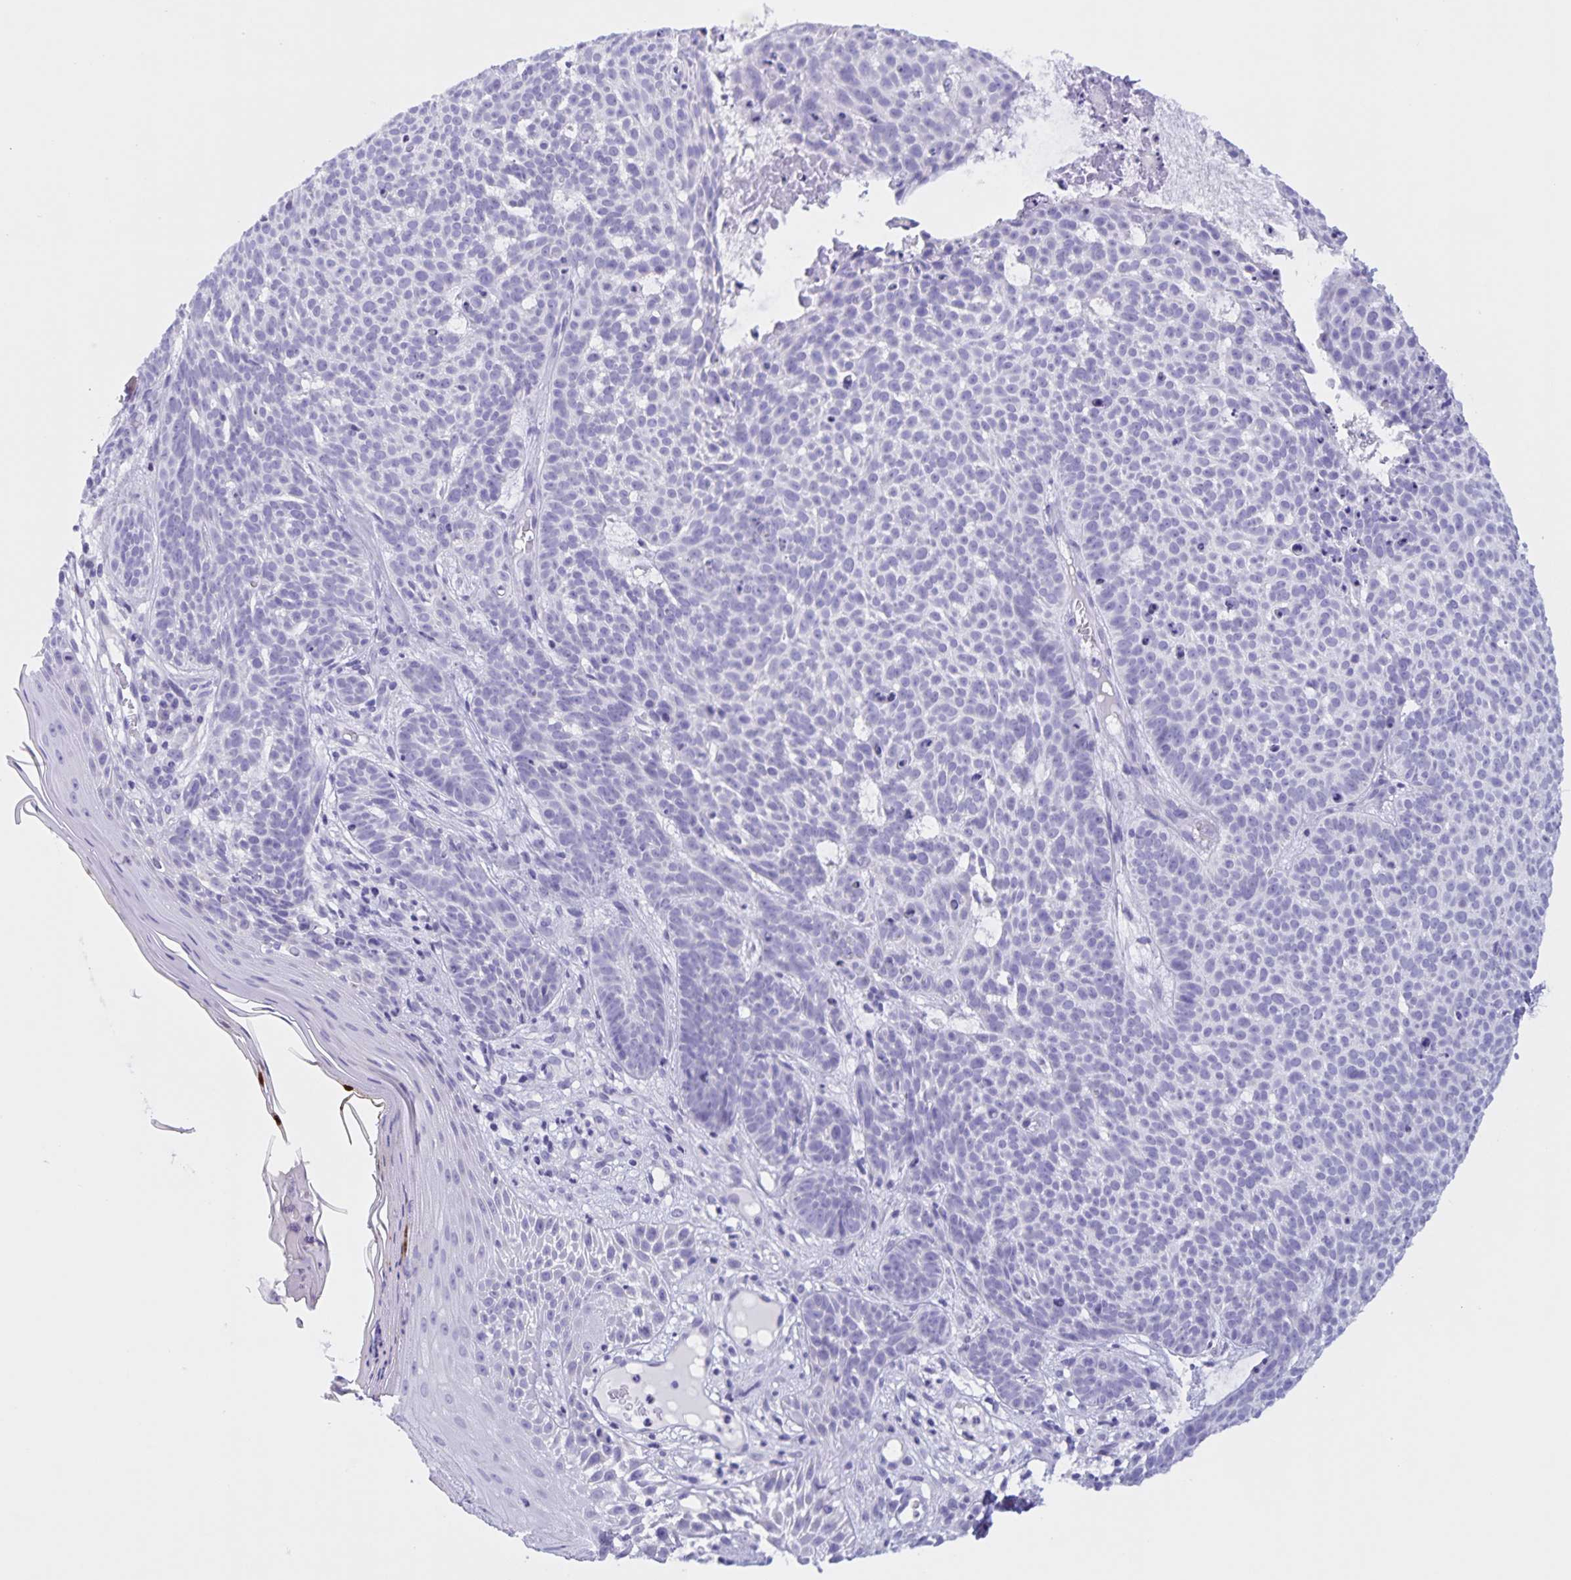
{"staining": {"intensity": "negative", "quantity": "none", "location": "none"}, "tissue": "skin cancer", "cell_type": "Tumor cells", "image_type": "cancer", "snomed": [{"axis": "morphology", "description": "Basal cell carcinoma"}, {"axis": "topography", "description": "Skin"}], "caption": "High magnification brightfield microscopy of skin cancer stained with DAB (3,3'-diaminobenzidine) (brown) and counterstained with hematoxylin (blue): tumor cells show no significant positivity.", "gene": "TGIF2LX", "patient": {"sex": "male", "age": 90}}